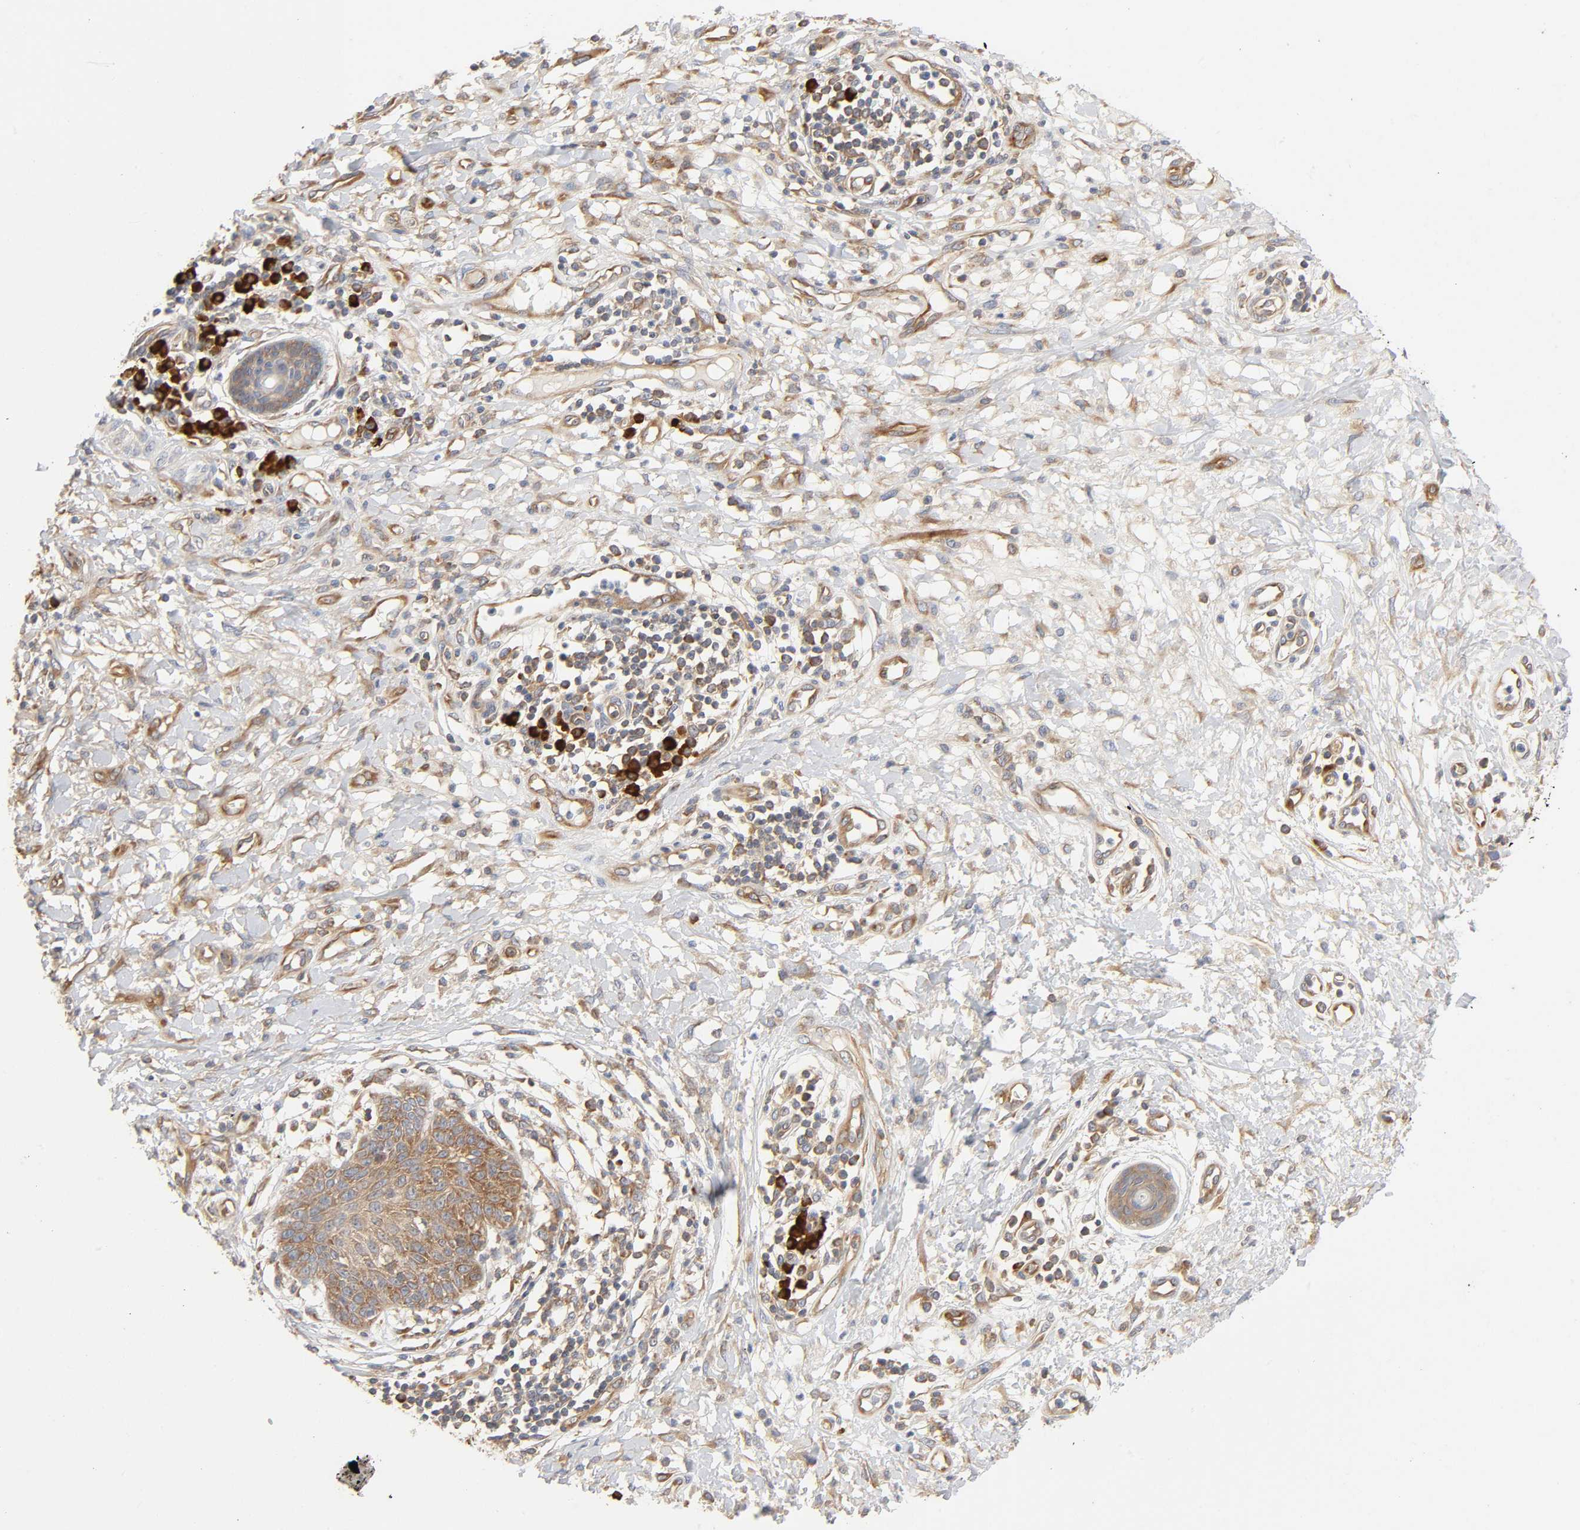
{"staining": {"intensity": "moderate", "quantity": ">75%", "location": "cytoplasmic/membranous"}, "tissue": "skin cancer", "cell_type": "Tumor cells", "image_type": "cancer", "snomed": [{"axis": "morphology", "description": "Squamous cell carcinoma, NOS"}, {"axis": "topography", "description": "Skin"}], "caption": "Immunohistochemistry photomicrograph of skin cancer stained for a protein (brown), which reveals medium levels of moderate cytoplasmic/membranous expression in approximately >75% of tumor cells.", "gene": "SCHIP1", "patient": {"sex": "female", "age": 78}}